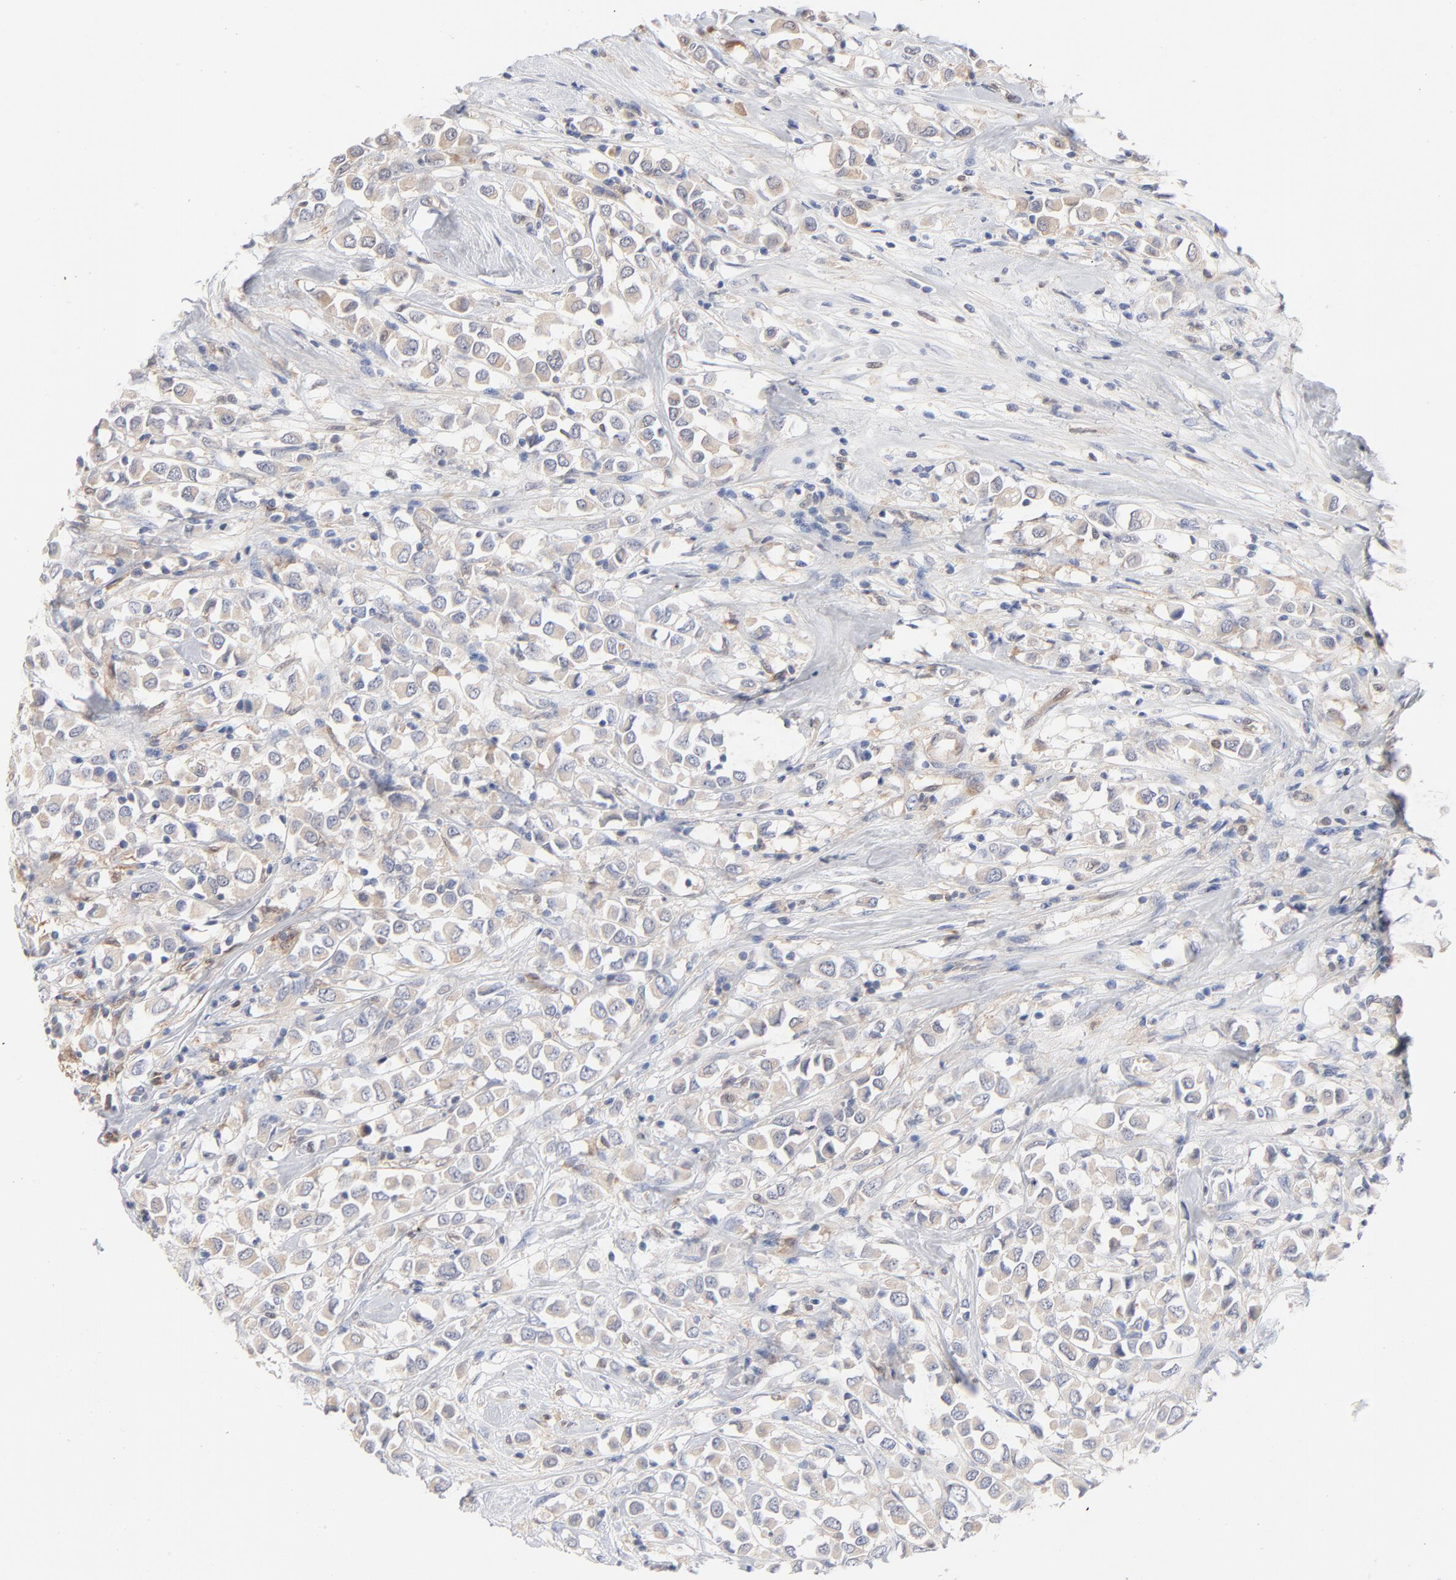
{"staining": {"intensity": "weak", "quantity": ">75%", "location": "cytoplasmic/membranous"}, "tissue": "breast cancer", "cell_type": "Tumor cells", "image_type": "cancer", "snomed": [{"axis": "morphology", "description": "Duct carcinoma"}, {"axis": "topography", "description": "Breast"}], "caption": "A brown stain shows weak cytoplasmic/membranous staining of a protein in intraductal carcinoma (breast) tumor cells.", "gene": "ARRB1", "patient": {"sex": "female", "age": 61}}